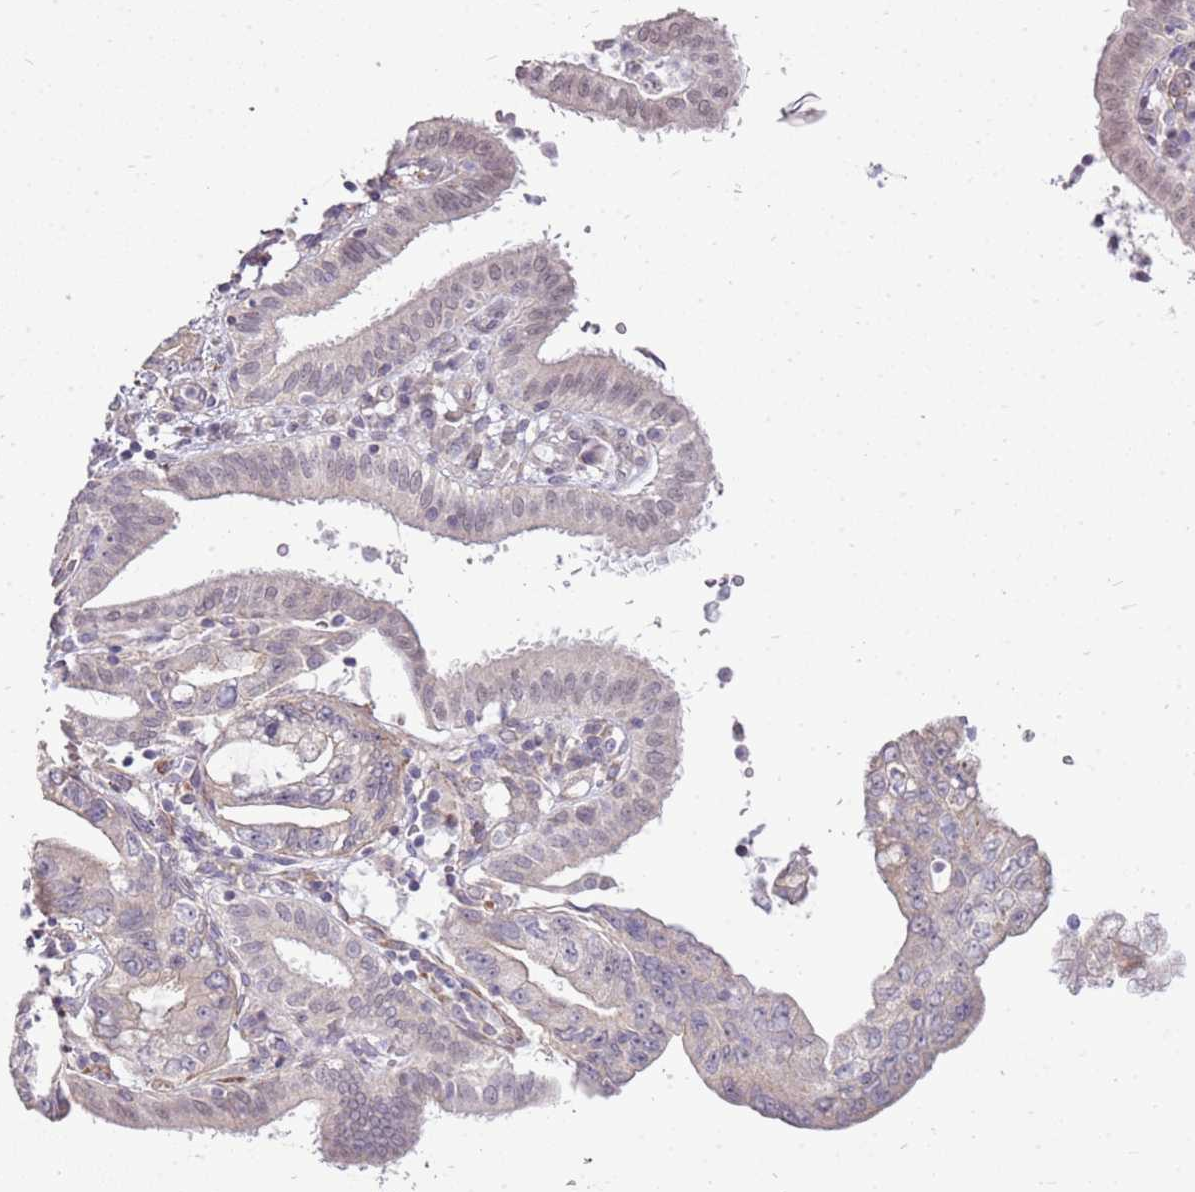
{"staining": {"intensity": "negative", "quantity": "none", "location": "none"}, "tissue": "pancreatic cancer", "cell_type": "Tumor cells", "image_type": "cancer", "snomed": [{"axis": "morphology", "description": "Adenocarcinoma, NOS"}, {"axis": "topography", "description": "Pancreas"}], "caption": "Micrograph shows no protein staining in tumor cells of pancreatic cancer tissue.", "gene": "UGGT2", "patient": {"sex": "female", "age": 73}}